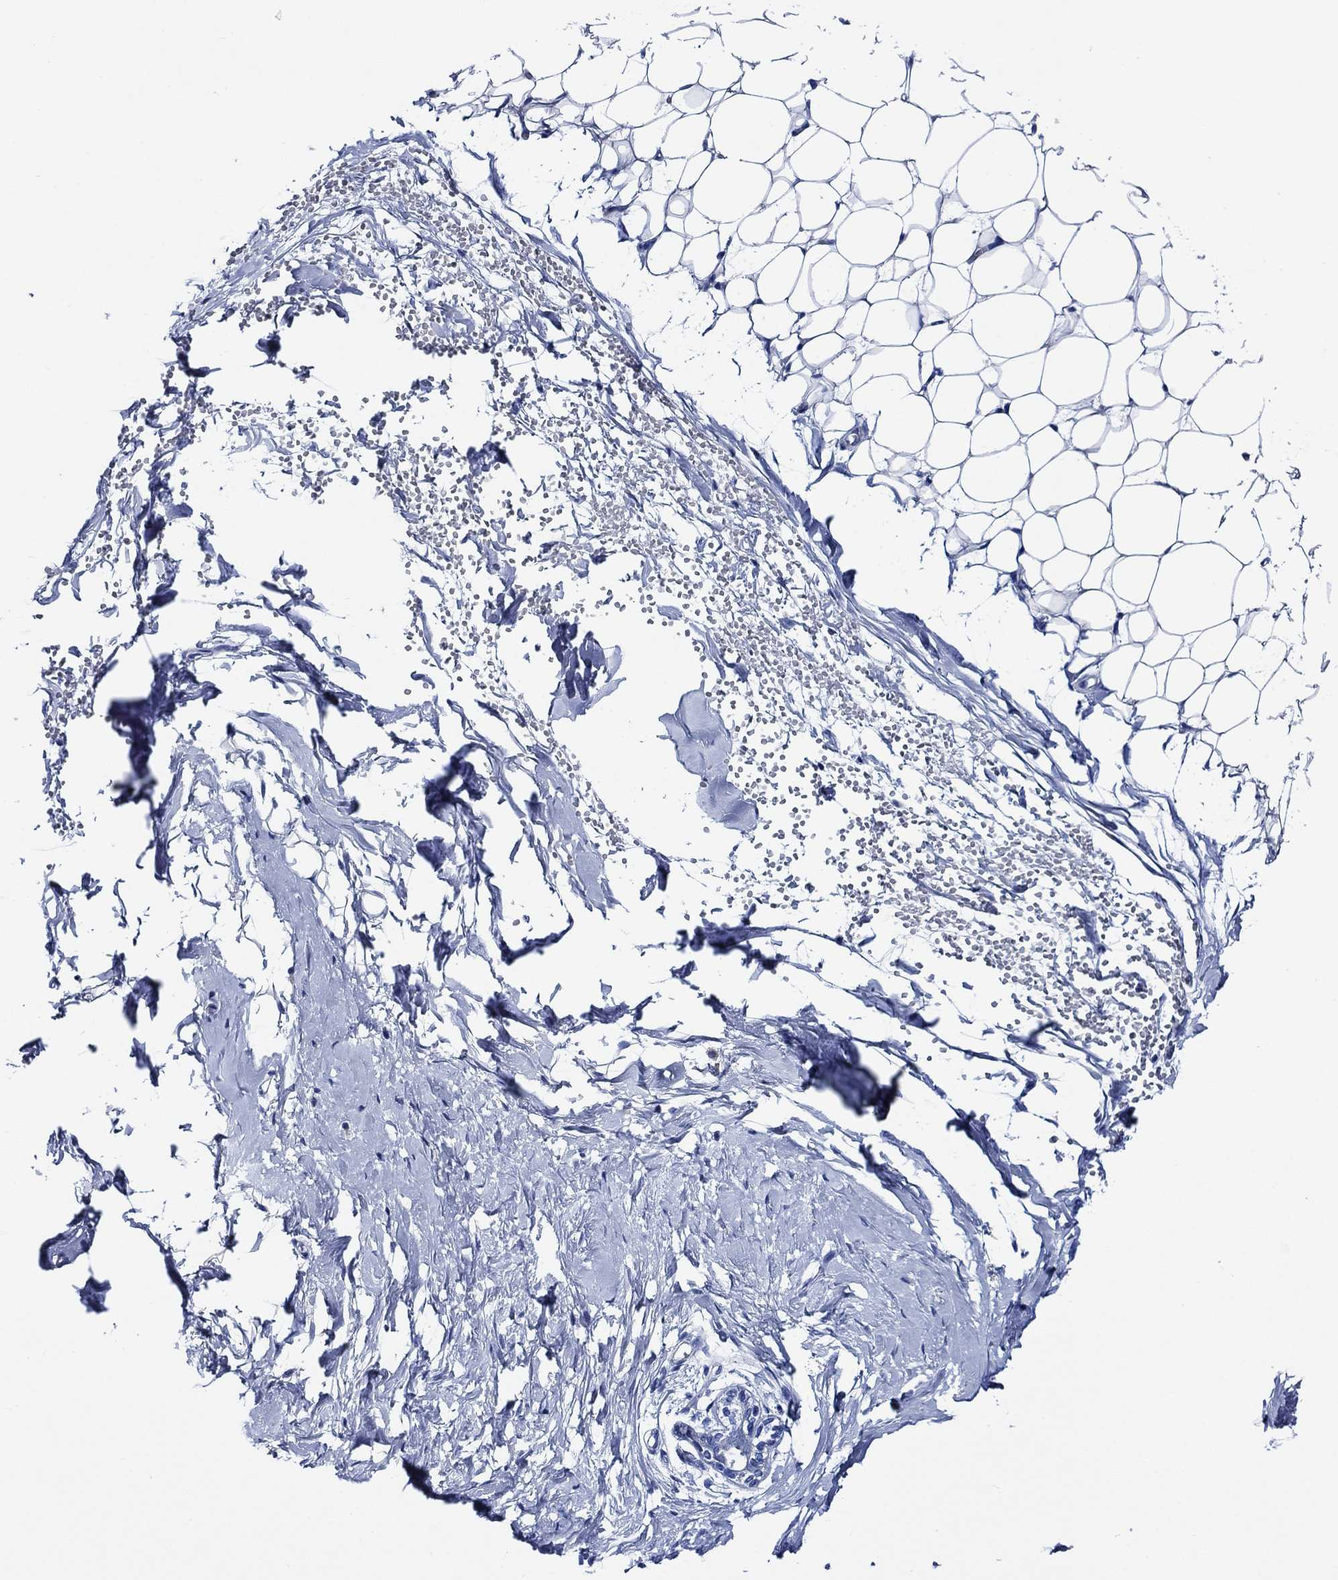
{"staining": {"intensity": "negative", "quantity": "none", "location": "none"}, "tissue": "breast", "cell_type": "Adipocytes", "image_type": "normal", "snomed": [{"axis": "morphology", "description": "Normal tissue, NOS"}, {"axis": "topography", "description": "Breast"}], "caption": "DAB (3,3'-diaminobenzidine) immunohistochemical staining of benign breast demonstrates no significant staining in adipocytes. (DAB (3,3'-diaminobenzidine) immunohistochemistry with hematoxylin counter stain).", "gene": "WDR62", "patient": {"sex": "female", "age": 37}}